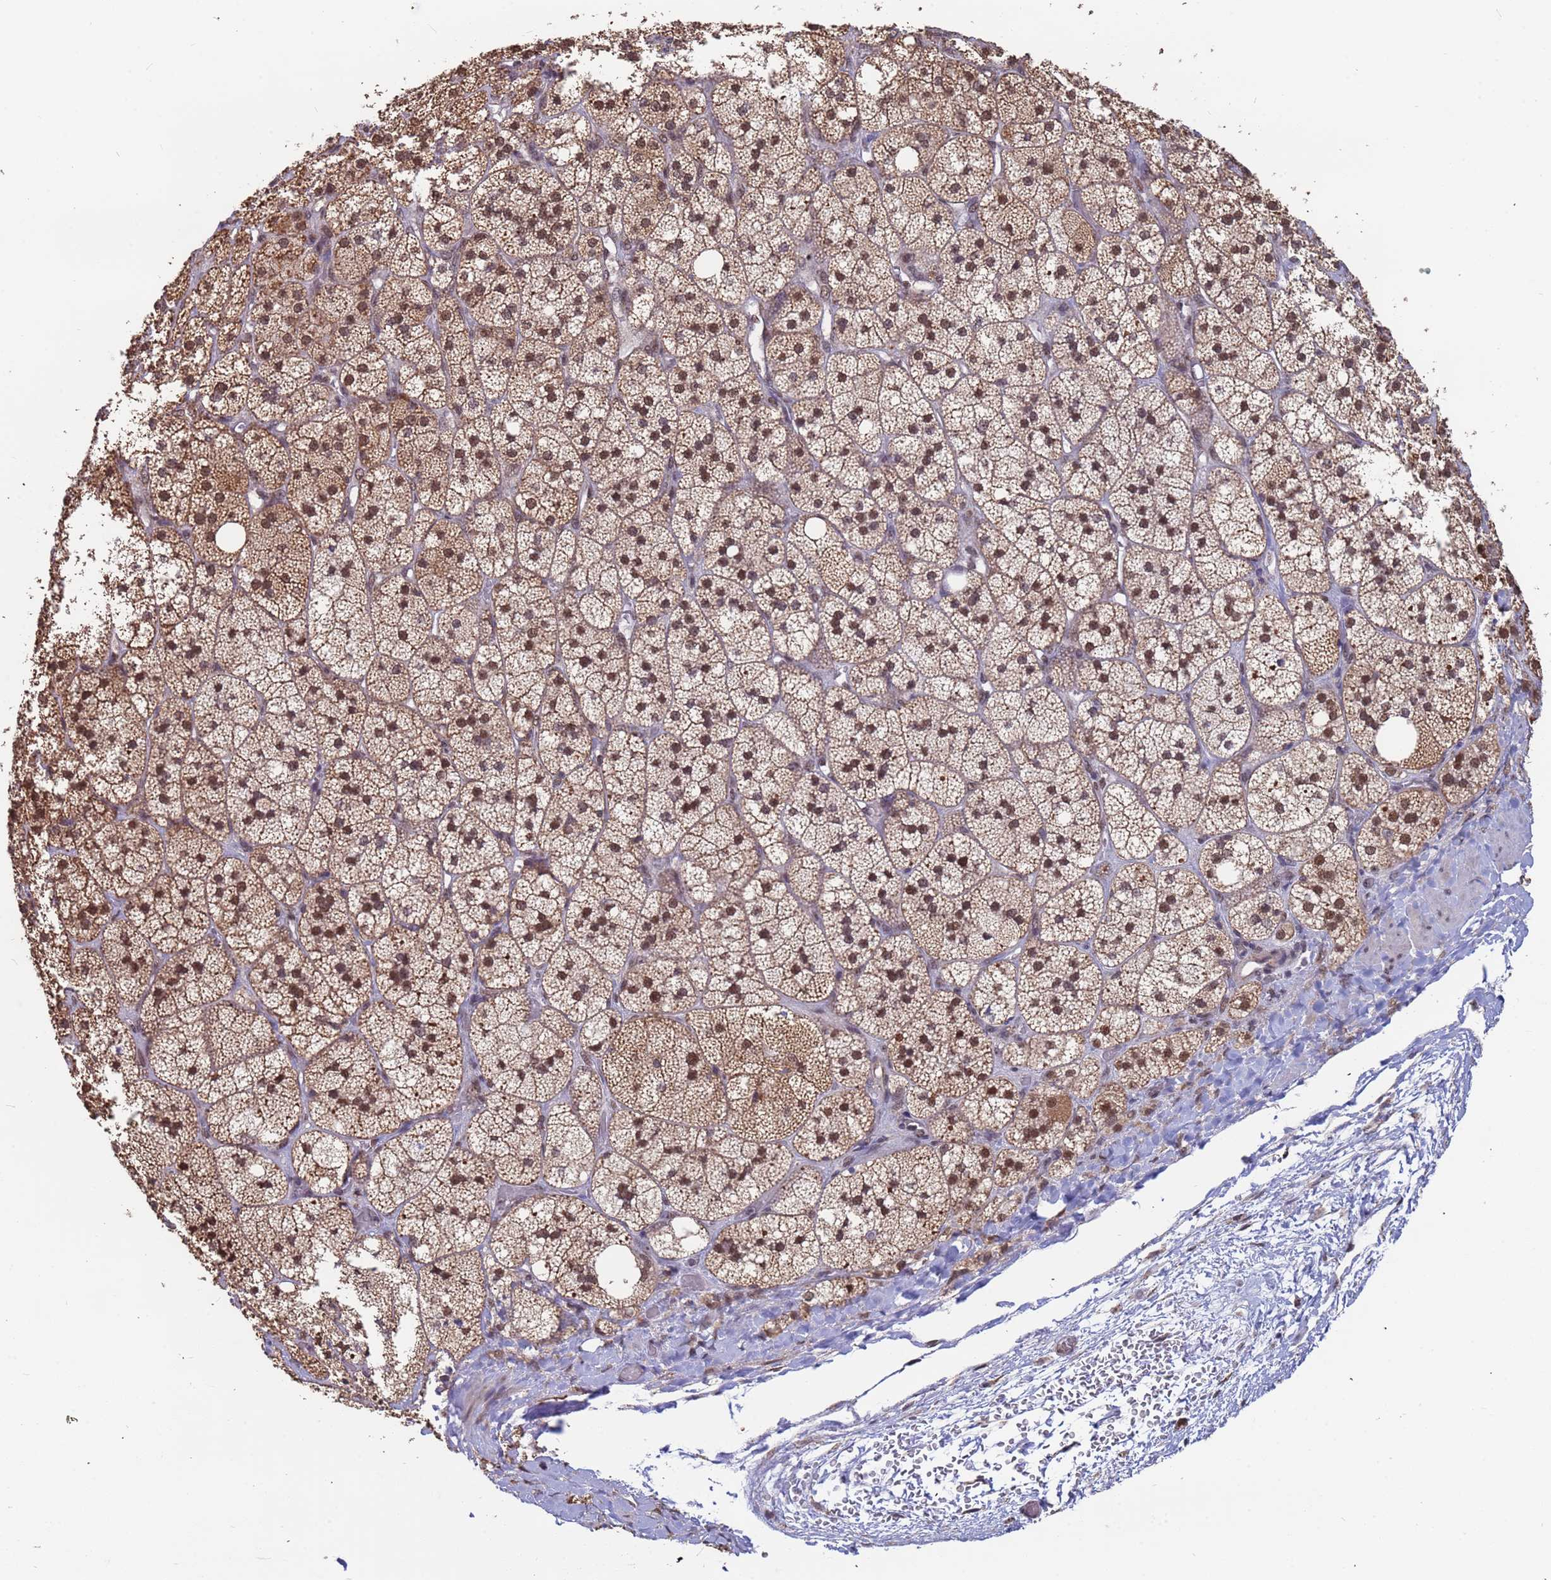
{"staining": {"intensity": "moderate", "quantity": ">75%", "location": "cytoplasmic/membranous,nuclear"}, "tissue": "adrenal gland", "cell_type": "Glandular cells", "image_type": "normal", "snomed": [{"axis": "morphology", "description": "Normal tissue, NOS"}, {"axis": "topography", "description": "Adrenal gland"}], "caption": "Immunohistochemical staining of normal human adrenal gland reveals medium levels of moderate cytoplasmic/membranous,nuclear positivity in about >75% of glandular cells.", "gene": "DENND2B", "patient": {"sex": "male", "age": 61}}